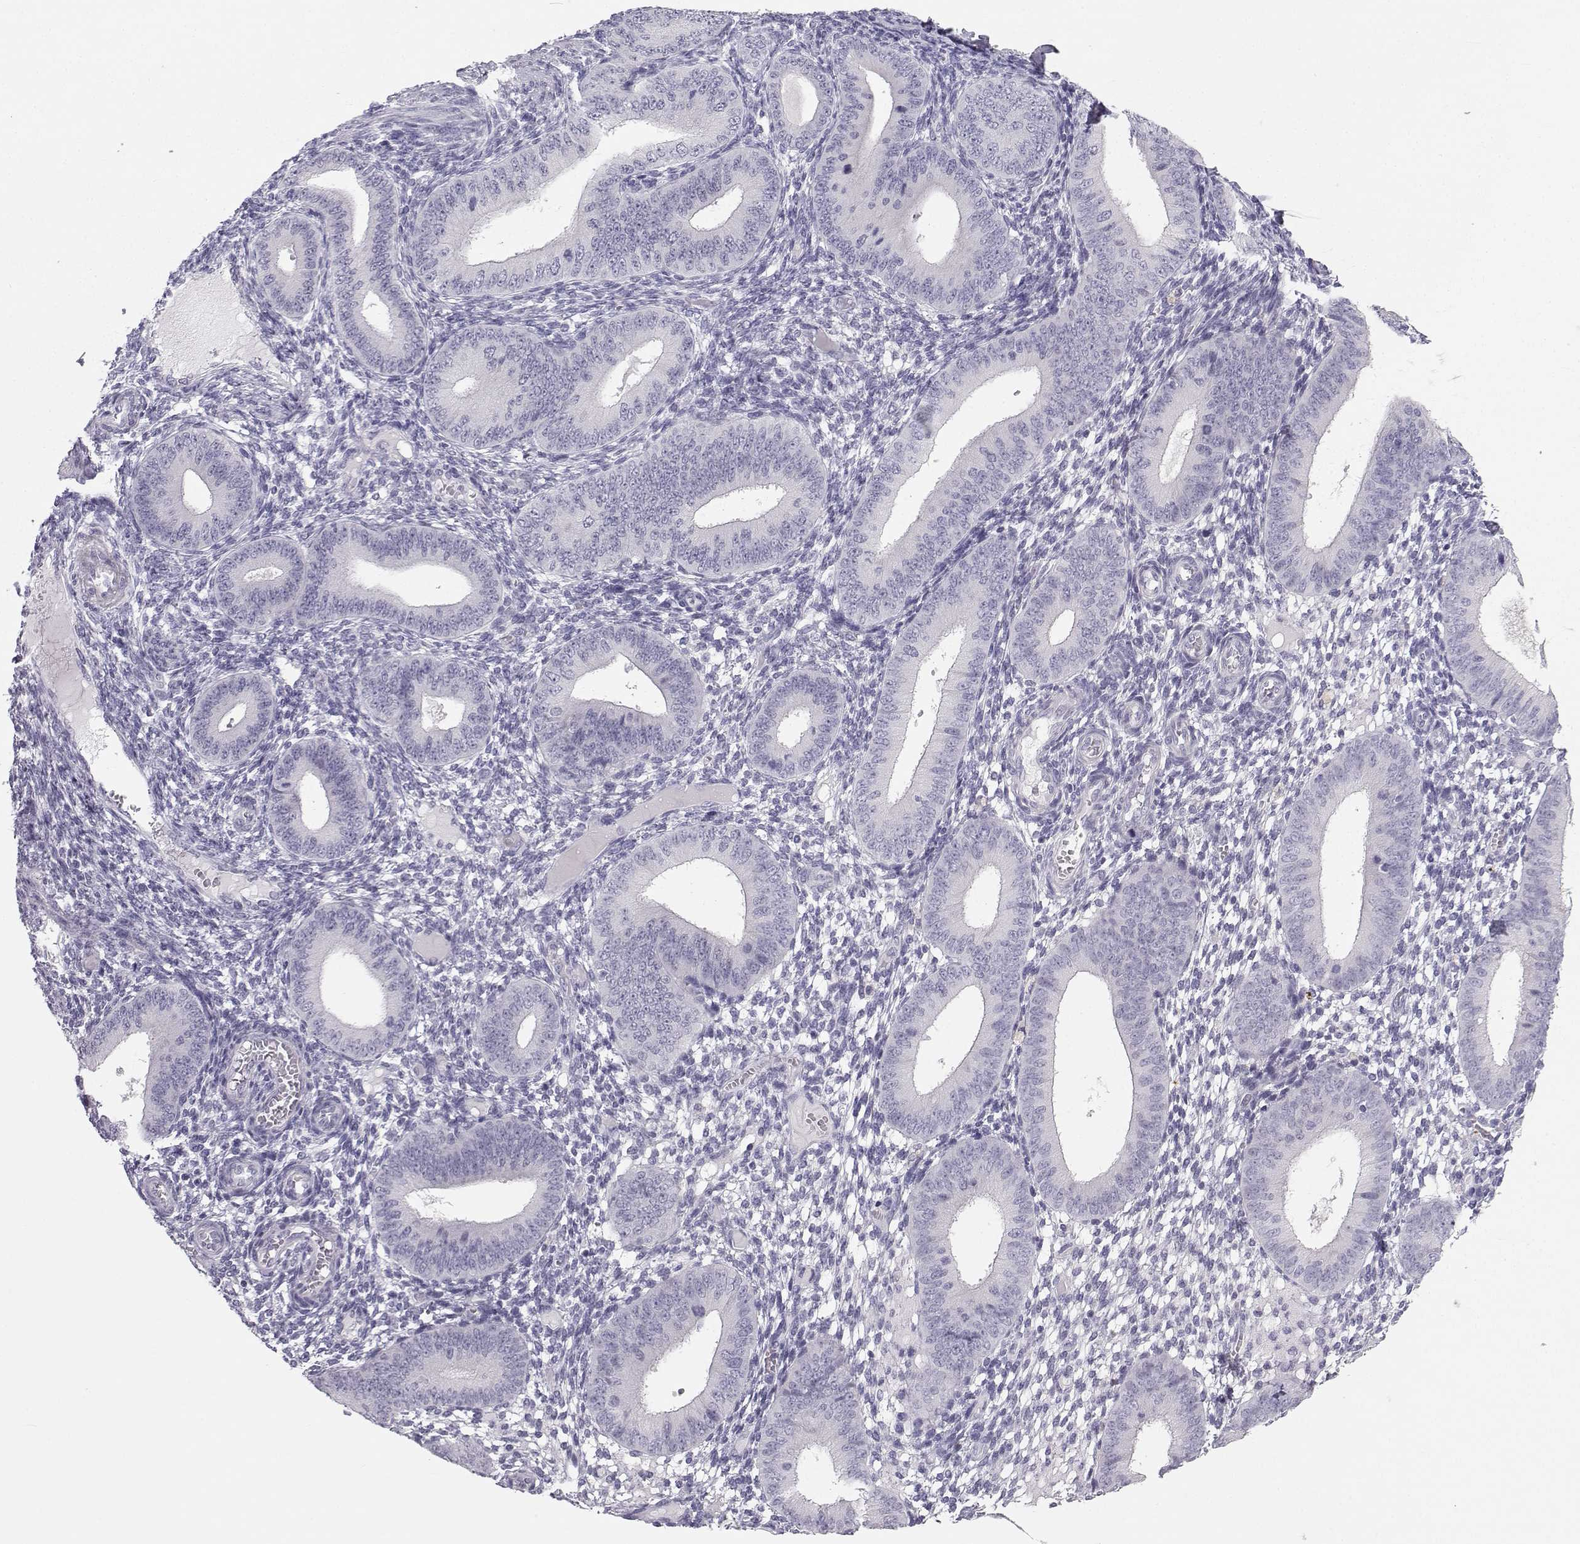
{"staining": {"intensity": "negative", "quantity": "none", "location": "none"}, "tissue": "endometrium", "cell_type": "Cells in endometrial stroma", "image_type": "normal", "snomed": [{"axis": "morphology", "description": "Normal tissue, NOS"}, {"axis": "topography", "description": "Endometrium"}], "caption": "Immunohistochemistry of unremarkable endometrium demonstrates no positivity in cells in endometrial stroma. (Brightfield microscopy of DAB (3,3'-diaminobenzidine) IHC at high magnification).", "gene": "SYCE1", "patient": {"sex": "female", "age": 39}}